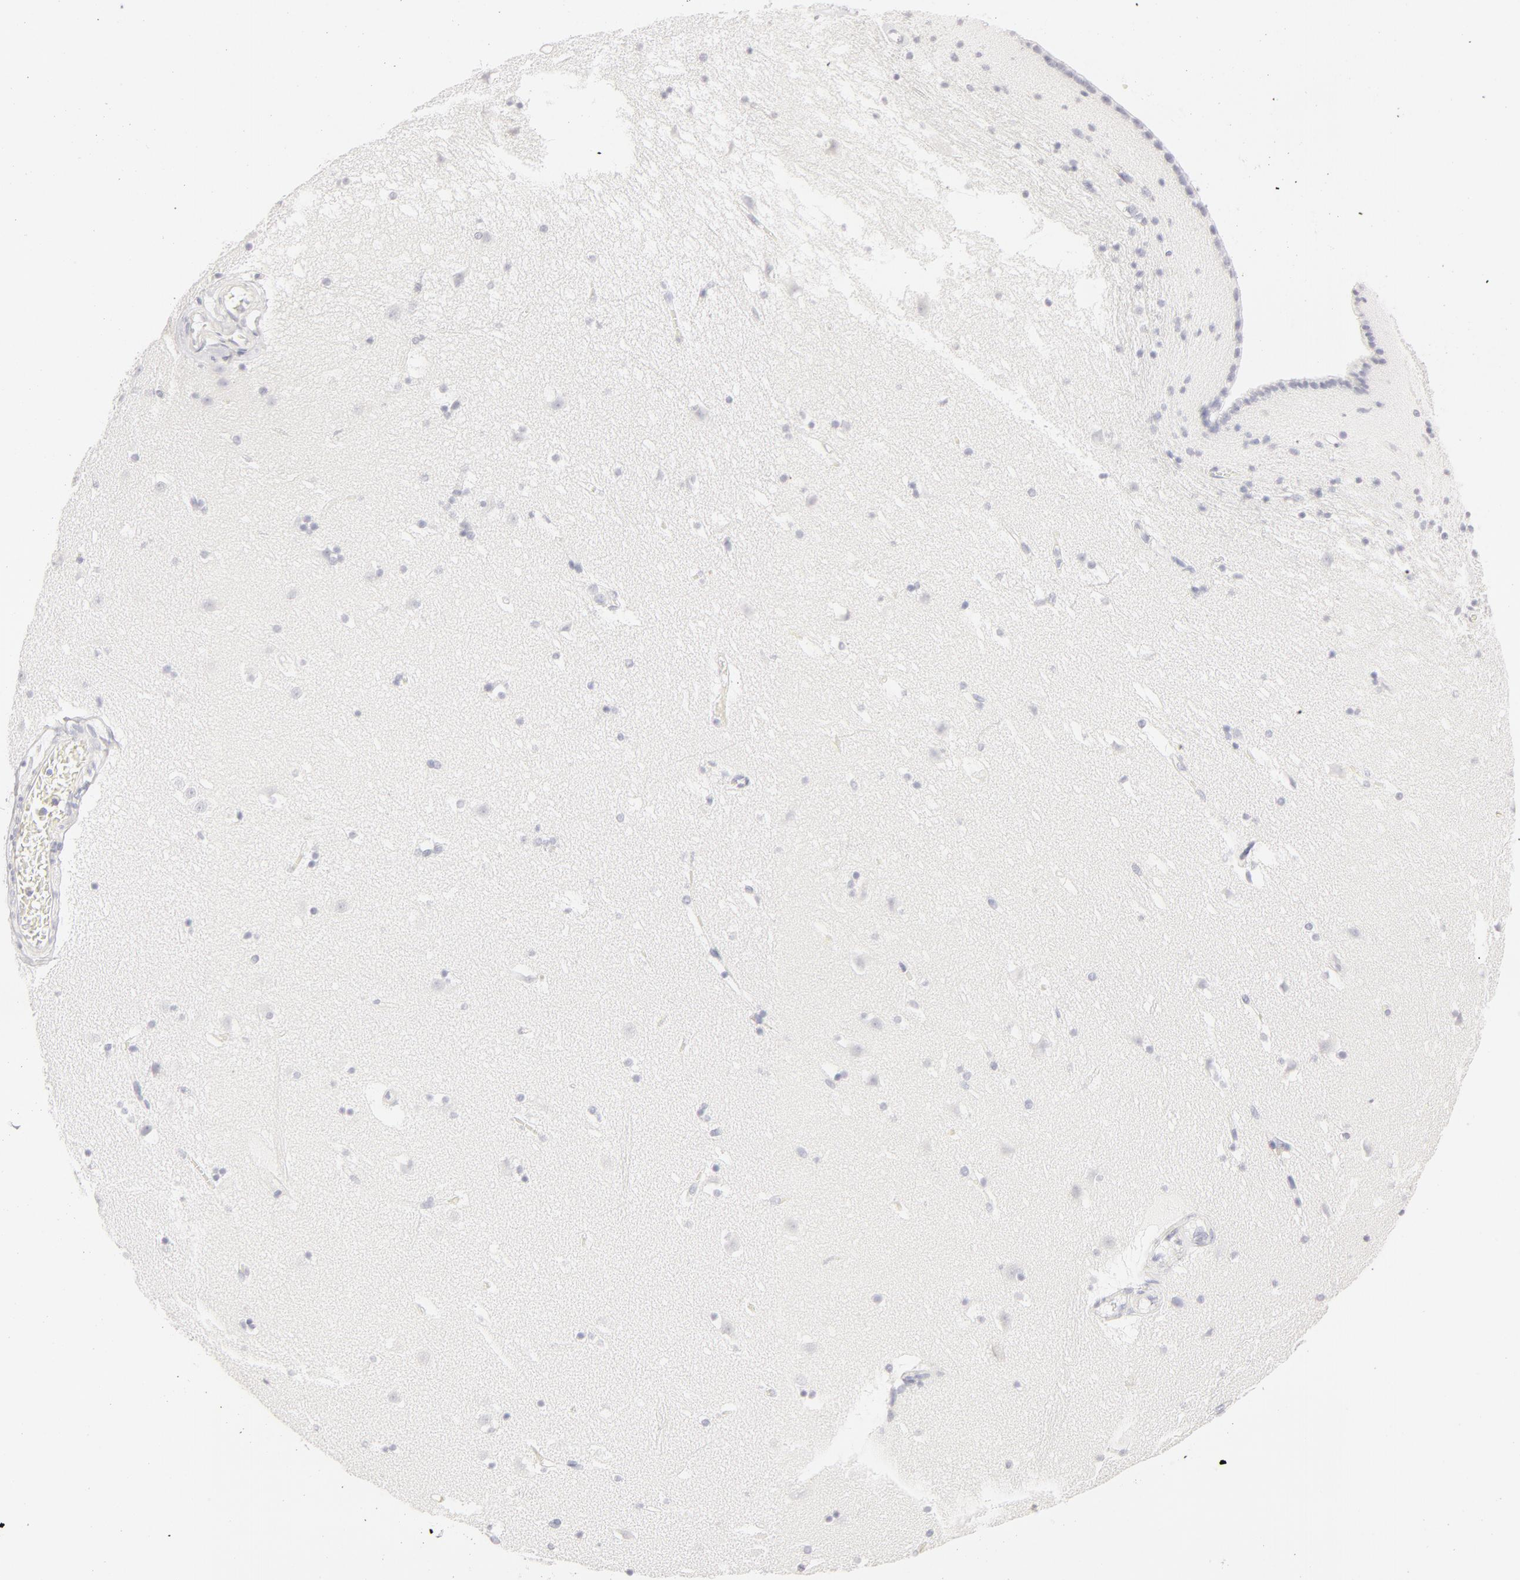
{"staining": {"intensity": "negative", "quantity": "none", "location": "none"}, "tissue": "caudate", "cell_type": "Glial cells", "image_type": "normal", "snomed": [{"axis": "morphology", "description": "Normal tissue, NOS"}, {"axis": "topography", "description": "Lateral ventricle wall"}], "caption": "This image is of unremarkable caudate stained with IHC to label a protein in brown with the nuclei are counter-stained blue. There is no expression in glial cells.", "gene": "LGALS7B", "patient": {"sex": "male", "age": 45}}